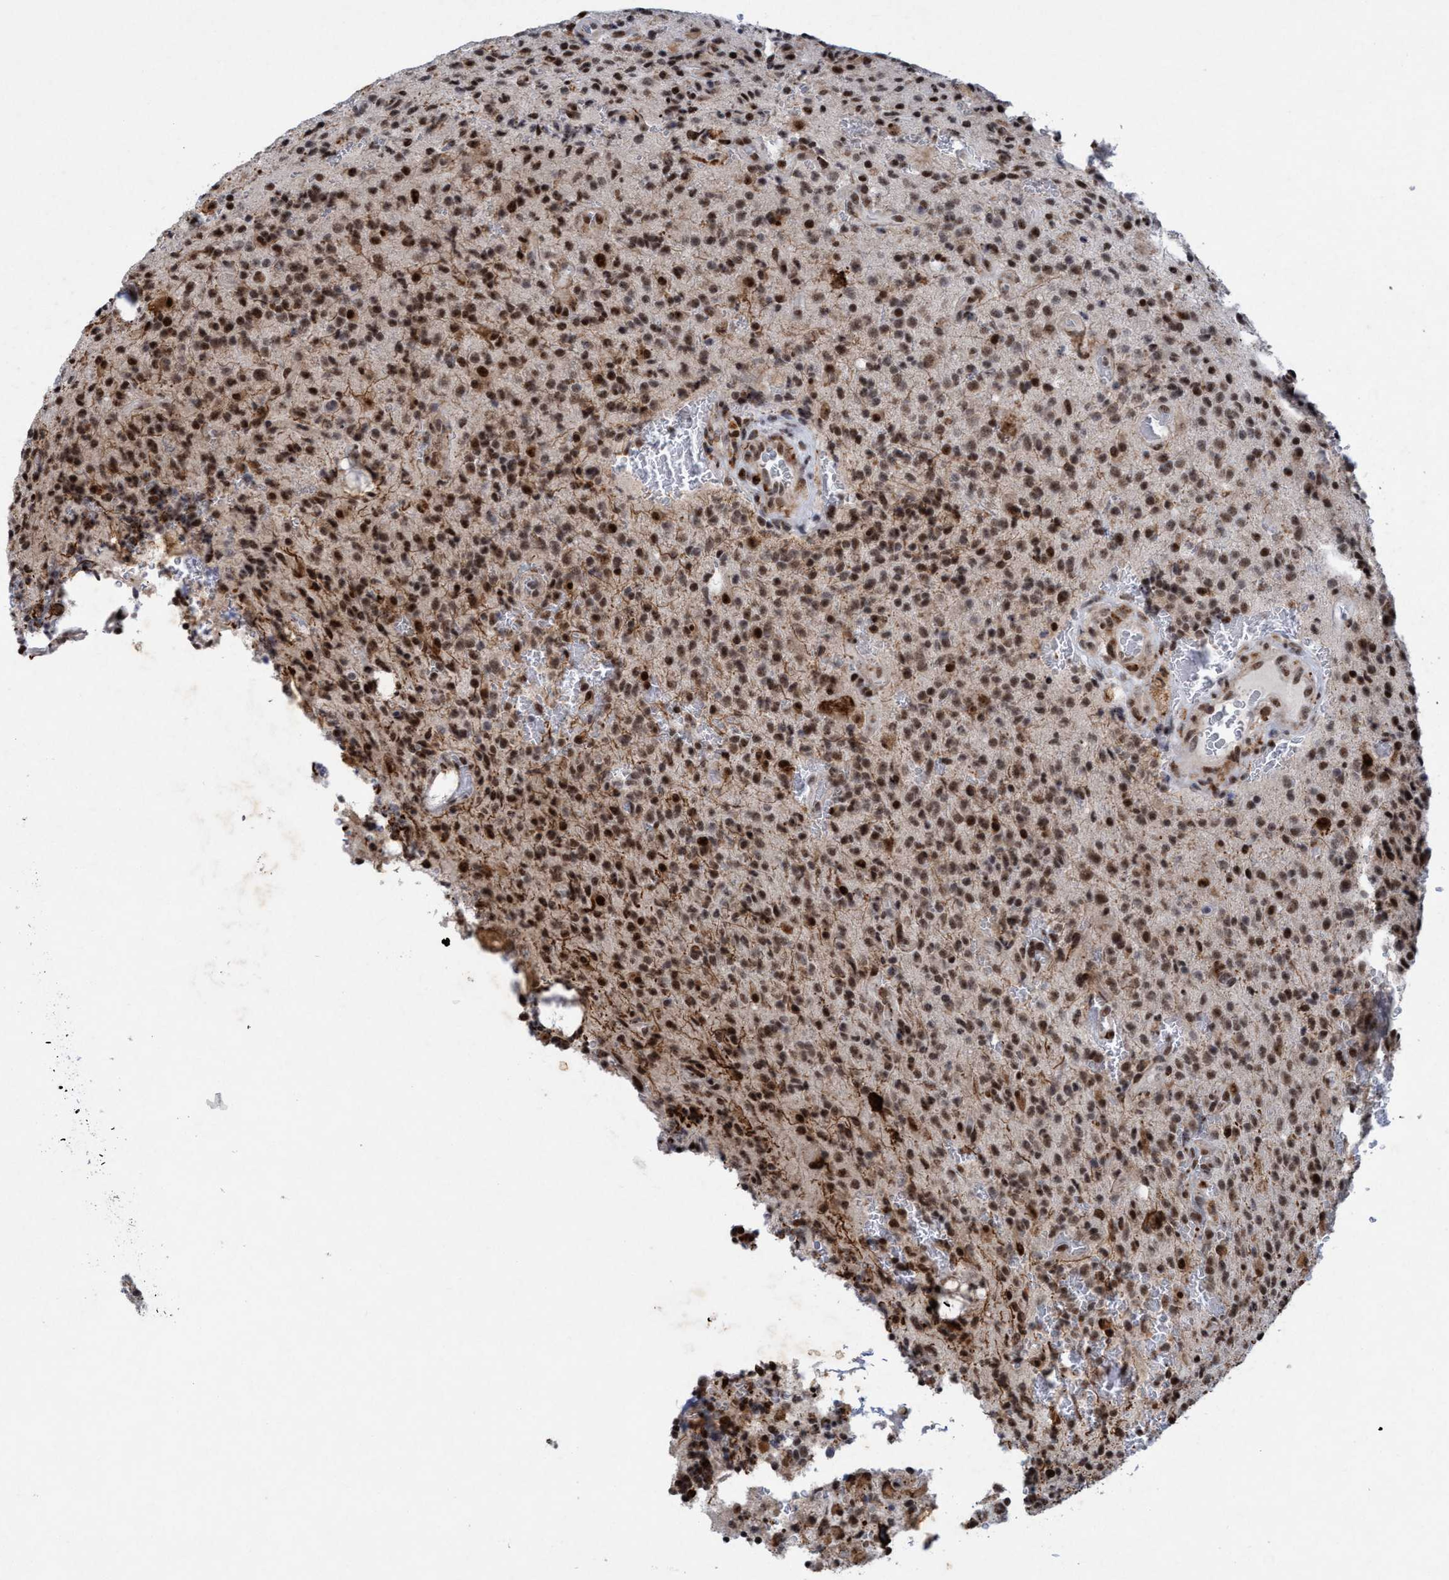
{"staining": {"intensity": "moderate", "quantity": ">75%", "location": "nuclear"}, "tissue": "glioma", "cell_type": "Tumor cells", "image_type": "cancer", "snomed": [{"axis": "morphology", "description": "Glioma, malignant, High grade"}, {"axis": "topography", "description": "Brain"}], "caption": "The photomicrograph reveals a brown stain indicating the presence of a protein in the nuclear of tumor cells in malignant high-grade glioma.", "gene": "GLT6D1", "patient": {"sex": "male", "age": 34}}